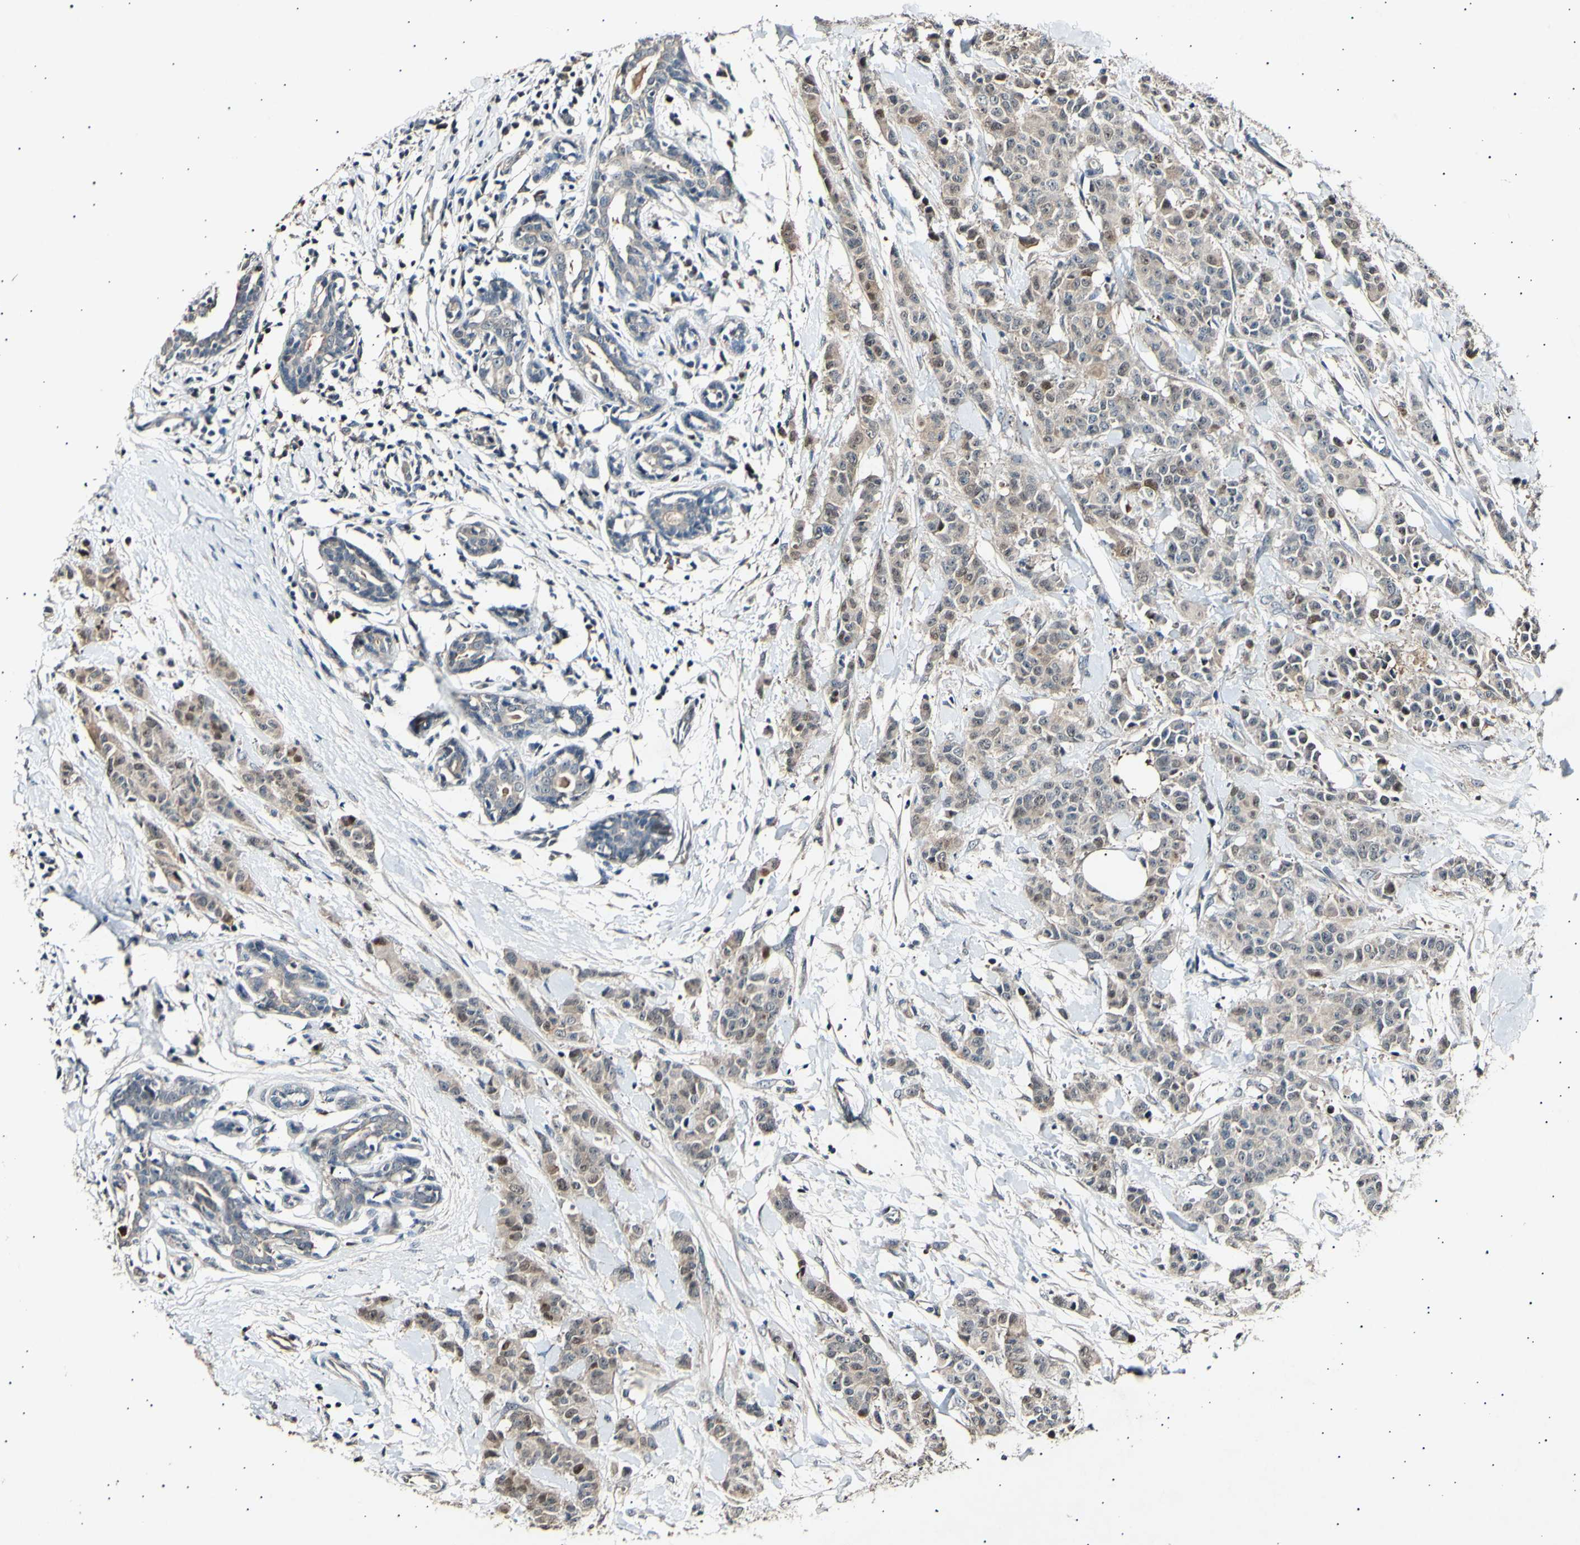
{"staining": {"intensity": "weak", "quantity": ">75%", "location": "cytoplasmic/membranous"}, "tissue": "breast cancer", "cell_type": "Tumor cells", "image_type": "cancer", "snomed": [{"axis": "morphology", "description": "Normal tissue, NOS"}, {"axis": "morphology", "description": "Duct carcinoma"}, {"axis": "topography", "description": "Breast"}], "caption": "IHC (DAB (3,3'-diaminobenzidine)) staining of breast infiltrating ductal carcinoma displays weak cytoplasmic/membranous protein expression in about >75% of tumor cells.", "gene": "ADCY3", "patient": {"sex": "female", "age": 40}}